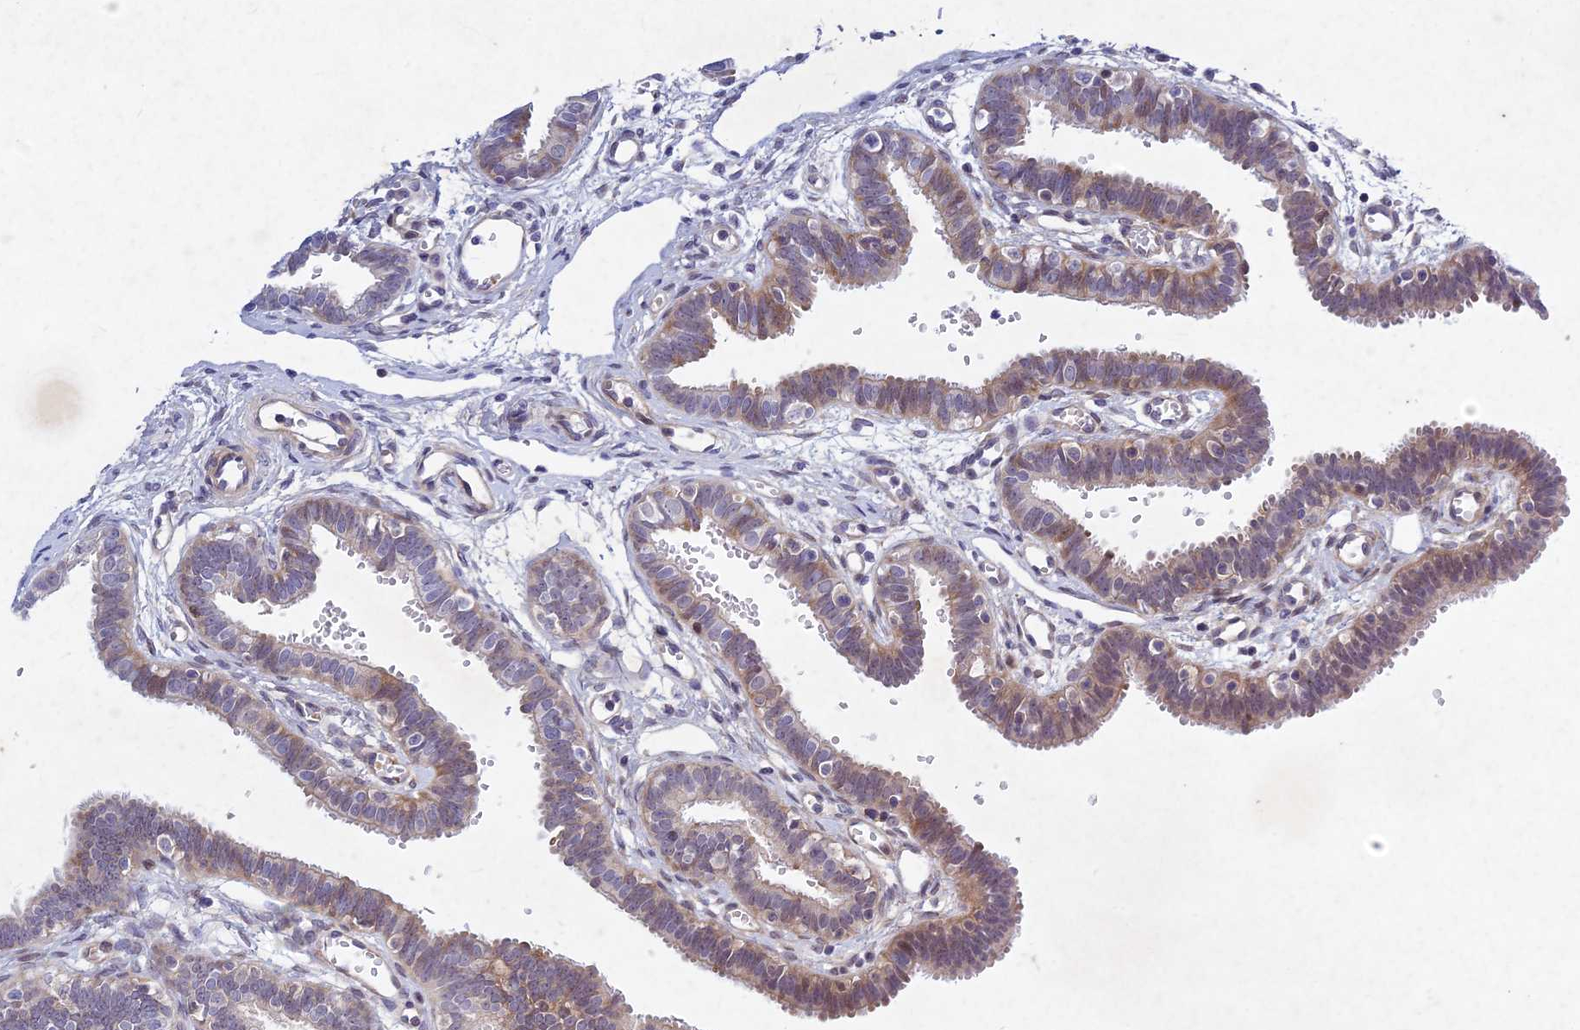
{"staining": {"intensity": "weak", "quantity": "<25%", "location": "cytoplasmic/membranous,nuclear"}, "tissue": "fallopian tube", "cell_type": "Glandular cells", "image_type": "normal", "snomed": [{"axis": "morphology", "description": "Normal tissue, NOS"}, {"axis": "topography", "description": "Fallopian tube"}, {"axis": "topography", "description": "Placenta"}], "caption": "An image of human fallopian tube is negative for staining in glandular cells.", "gene": "PTHLH", "patient": {"sex": "female", "age": 32}}